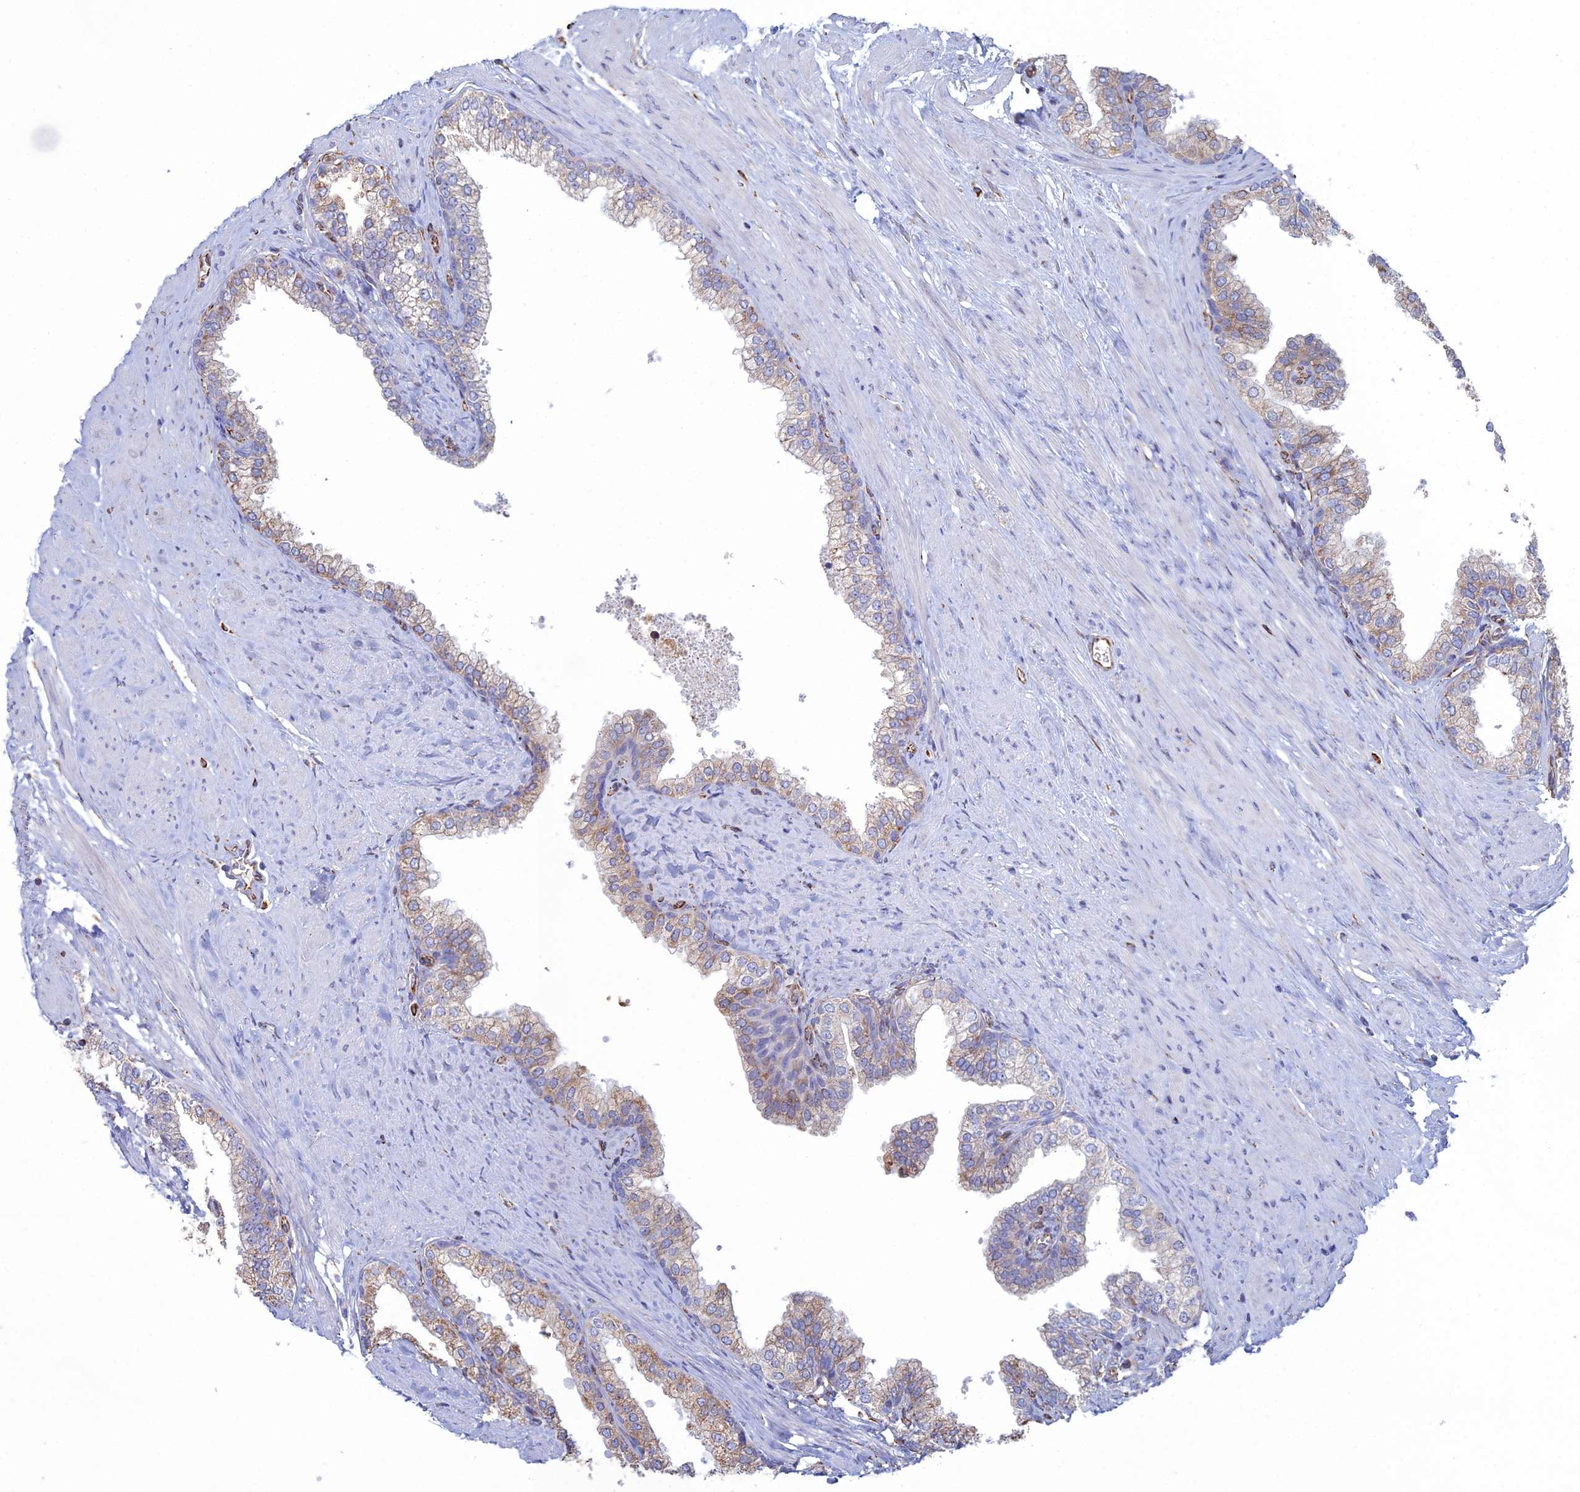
{"staining": {"intensity": "weak", "quantity": "25%-75%", "location": "cytoplasmic/membranous"}, "tissue": "prostate", "cell_type": "Glandular cells", "image_type": "normal", "snomed": [{"axis": "morphology", "description": "Normal tissue, NOS"}, {"axis": "morphology", "description": "Urothelial carcinoma, Low grade"}, {"axis": "topography", "description": "Urinary bladder"}, {"axis": "topography", "description": "Prostate"}], "caption": "Normal prostate shows weak cytoplasmic/membranous staining in about 25%-75% of glandular cells, visualized by immunohistochemistry.", "gene": "CLVS2", "patient": {"sex": "male", "age": 60}}